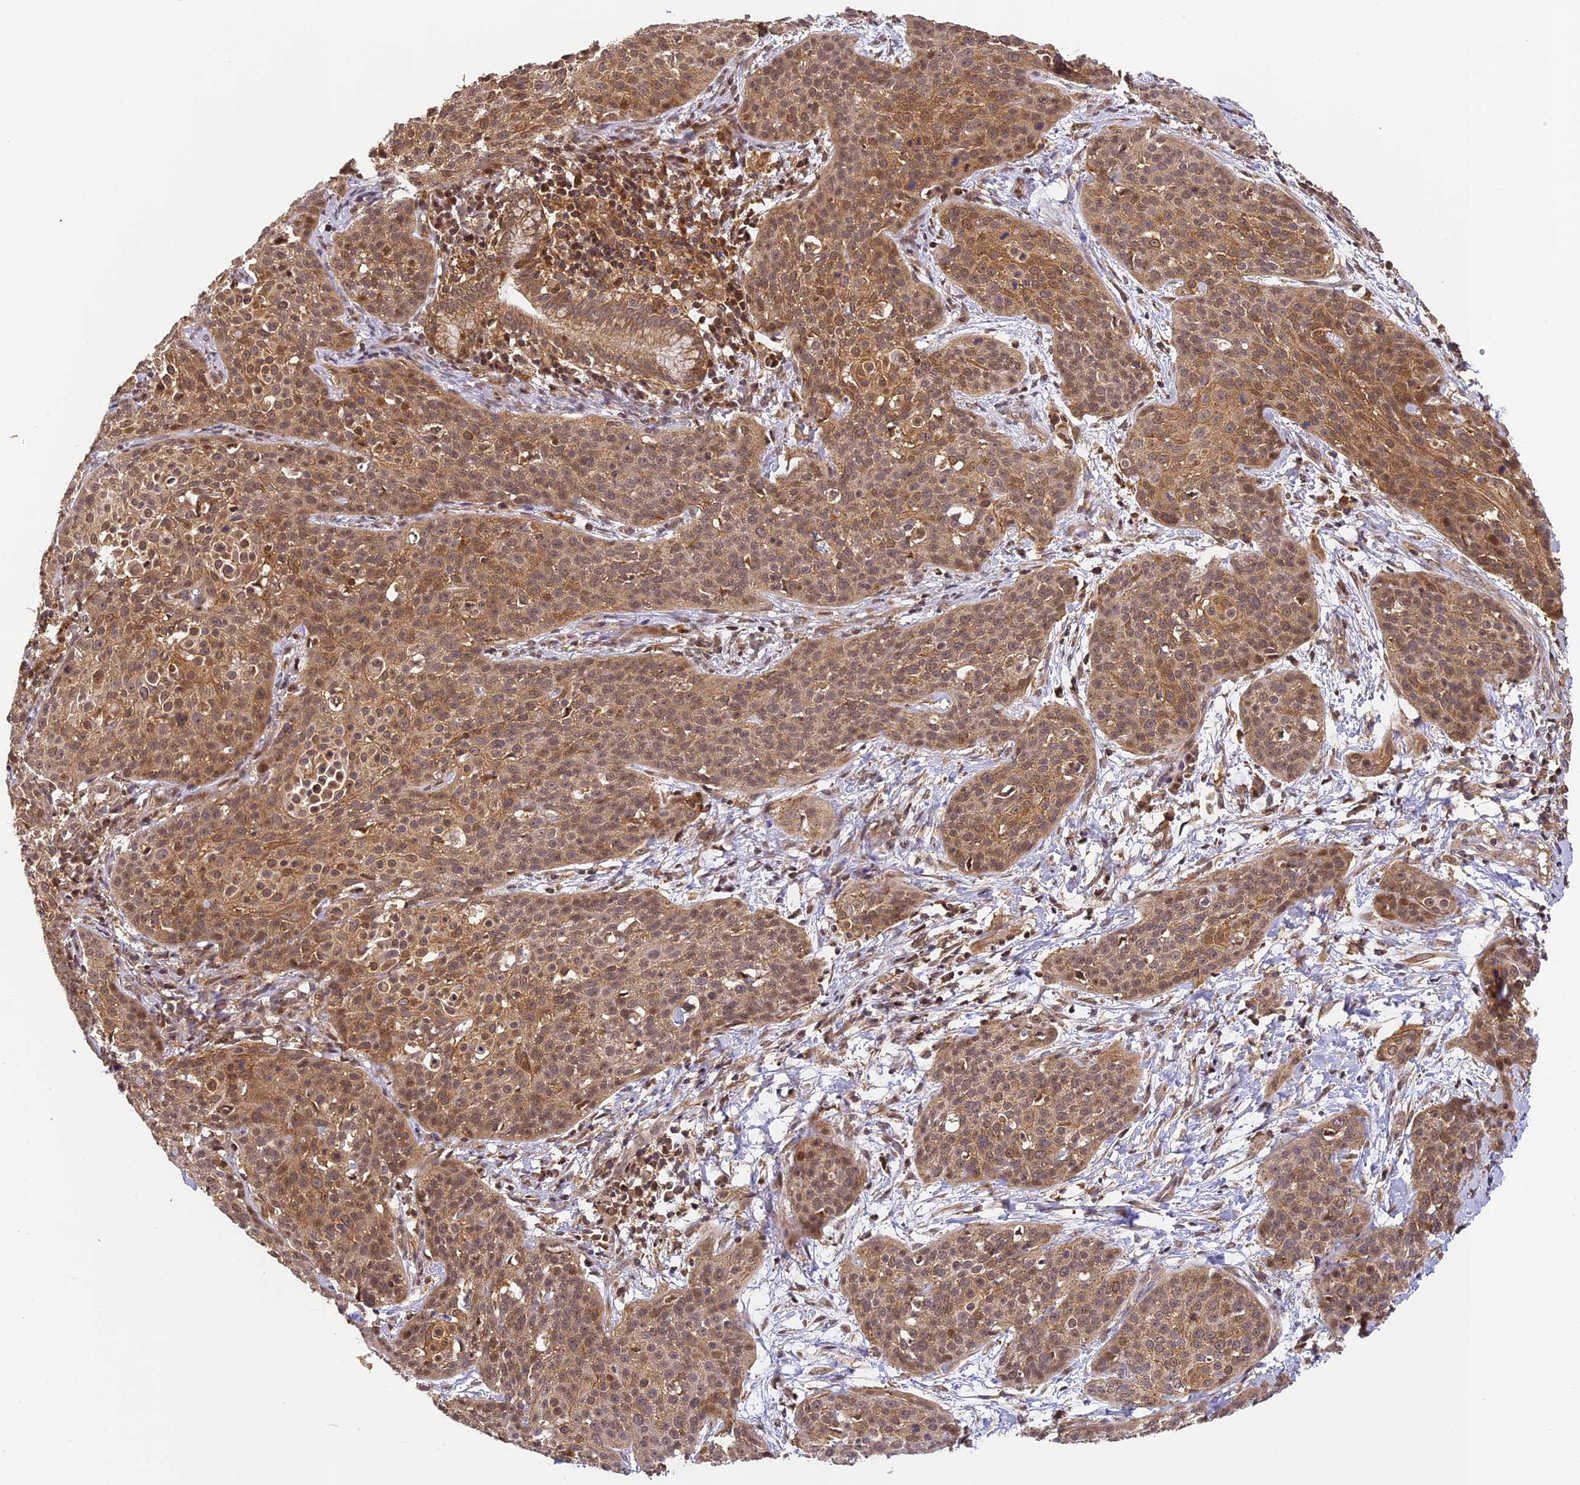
{"staining": {"intensity": "moderate", "quantity": ">75%", "location": "cytoplasmic/membranous,nuclear"}, "tissue": "cervical cancer", "cell_type": "Tumor cells", "image_type": "cancer", "snomed": [{"axis": "morphology", "description": "Squamous cell carcinoma, NOS"}, {"axis": "topography", "description": "Cervix"}], "caption": "The image exhibits immunohistochemical staining of squamous cell carcinoma (cervical). There is moderate cytoplasmic/membranous and nuclear positivity is seen in about >75% of tumor cells. (brown staining indicates protein expression, while blue staining denotes nuclei).", "gene": "ZNF443", "patient": {"sex": "female", "age": 38}}